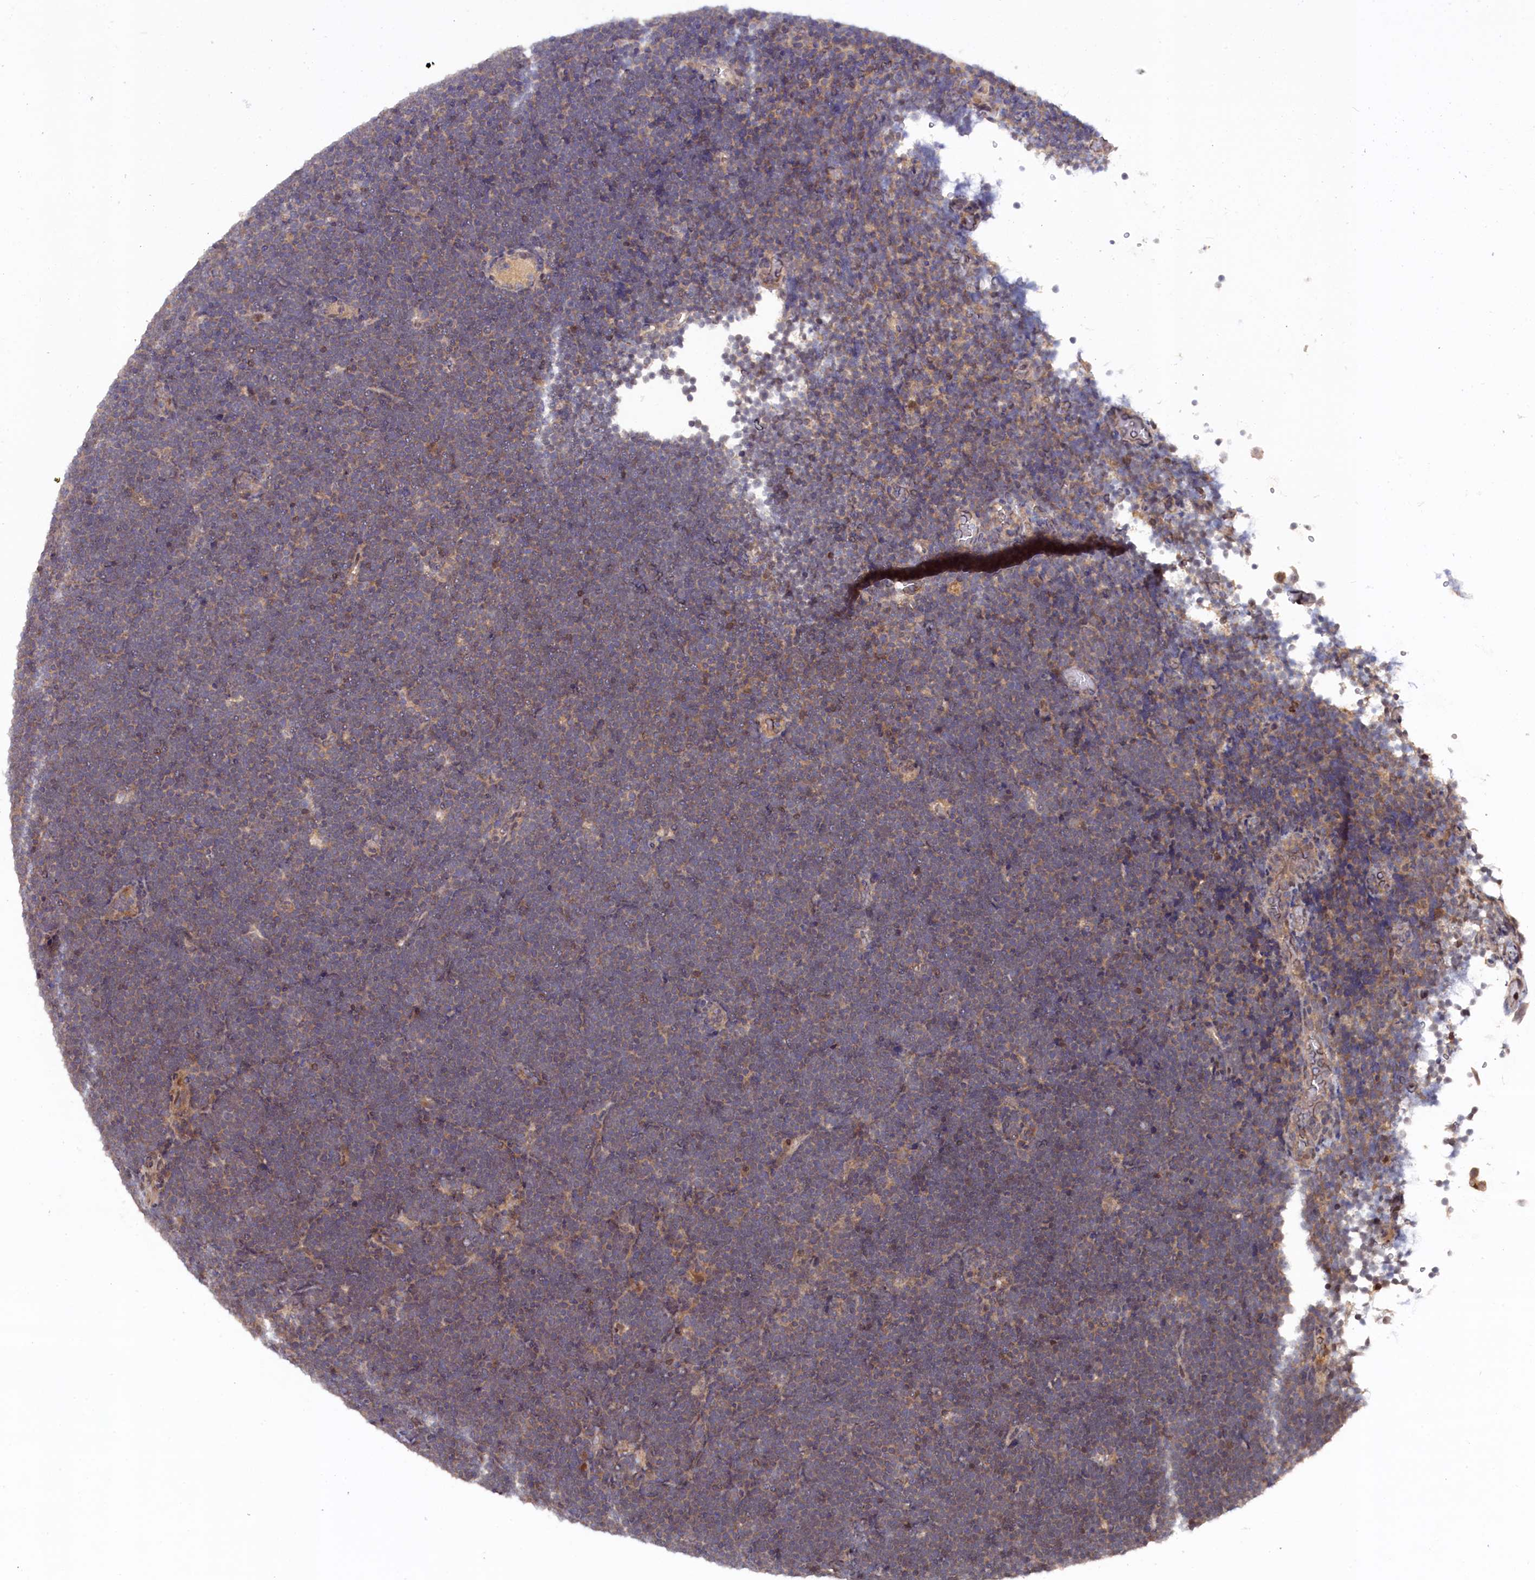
{"staining": {"intensity": "weak", "quantity": ">75%", "location": "cytoplasmic/membranous"}, "tissue": "lymphoma", "cell_type": "Tumor cells", "image_type": "cancer", "snomed": [{"axis": "morphology", "description": "Malignant lymphoma, non-Hodgkin's type, High grade"}, {"axis": "topography", "description": "Lymph node"}], "caption": "High-magnification brightfield microscopy of malignant lymphoma, non-Hodgkin's type (high-grade) stained with DAB (3,3'-diaminobenzidine) (brown) and counterstained with hematoxylin (blue). tumor cells exhibit weak cytoplasmic/membranous positivity is present in approximately>75% of cells. Ihc stains the protein of interest in brown and the nuclei are stained blue.", "gene": "TMC5", "patient": {"sex": "male", "age": 13}}